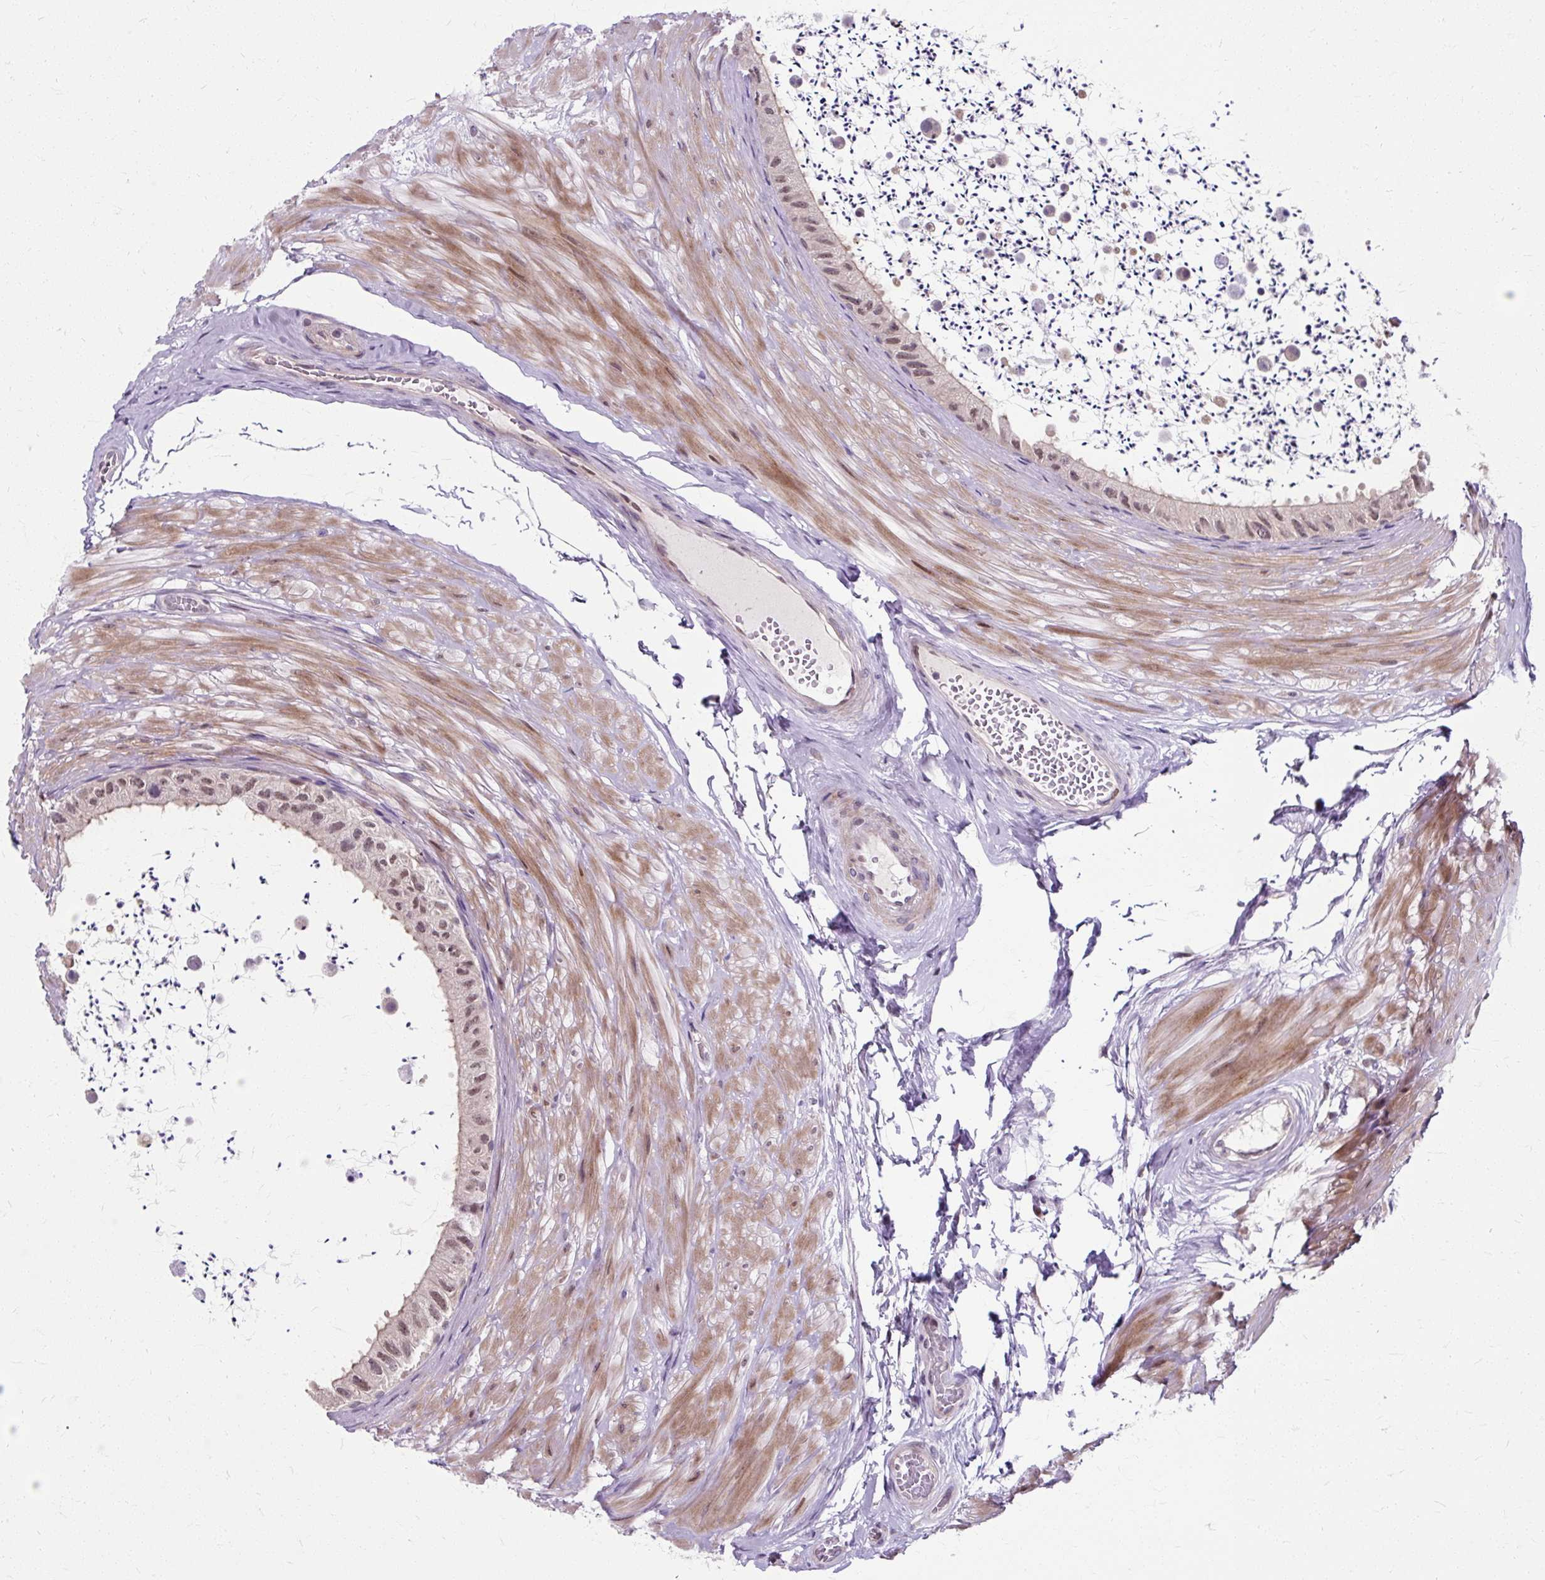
{"staining": {"intensity": "moderate", "quantity": "25%-75%", "location": "cytoplasmic/membranous,nuclear"}, "tissue": "epididymis", "cell_type": "Glandular cells", "image_type": "normal", "snomed": [{"axis": "morphology", "description": "Normal tissue, NOS"}, {"axis": "topography", "description": "Epididymis"}, {"axis": "topography", "description": "Peripheral nerve tissue"}], "caption": "Human epididymis stained with a brown dye exhibits moderate cytoplasmic/membranous,nuclear positive expression in approximately 25%-75% of glandular cells.", "gene": "ZNF555", "patient": {"sex": "male", "age": 32}}